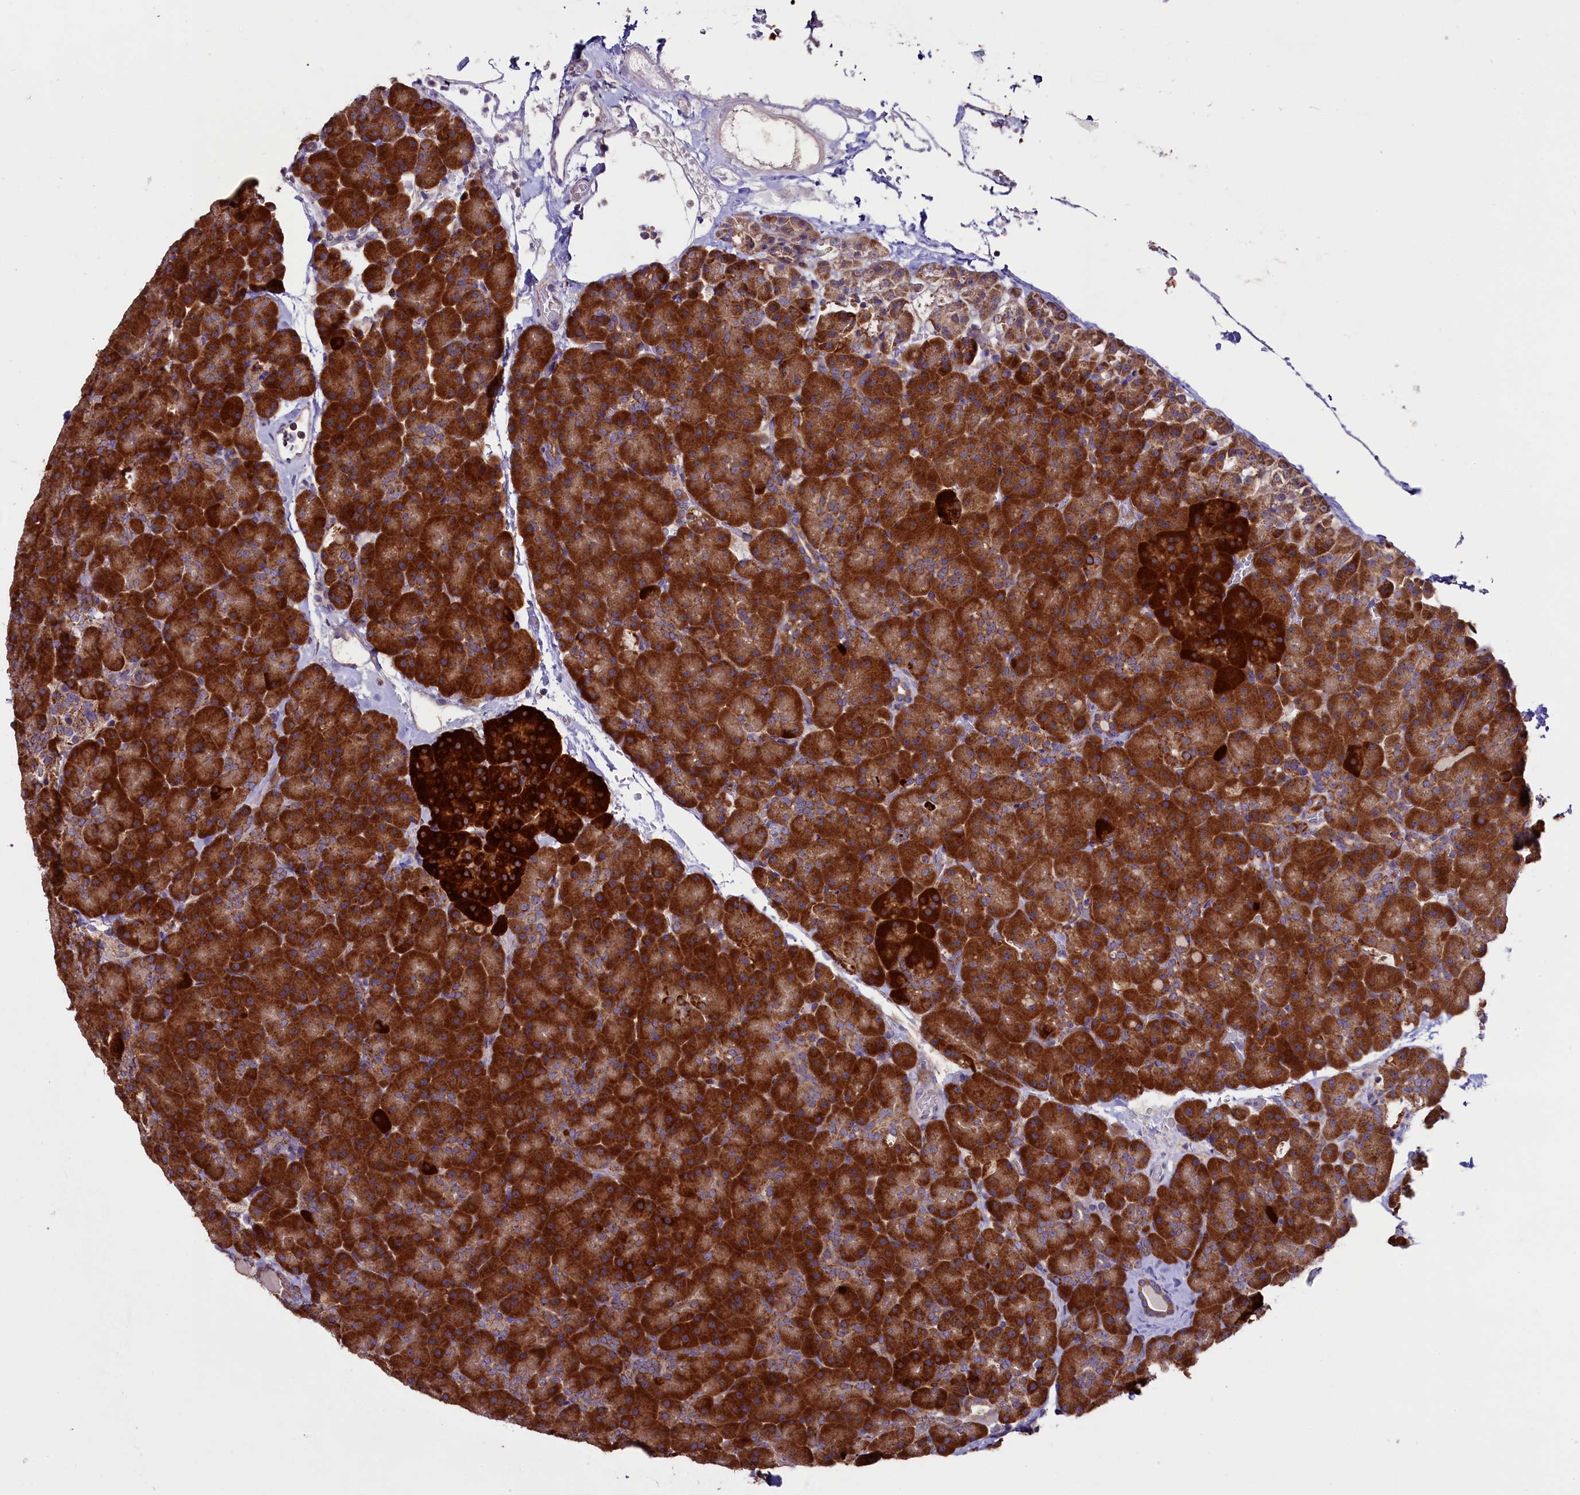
{"staining": {"intensity": "strong", "quantity": ">75%", "location": "cytoplasmic/membranous"}, "tissue": "pancreas", "cell_type": "Exocrine glandular cells", "image_type": "normal", "snomed": [{"axis": "morphology", "description": "Normal tissue, NOS"}, {"axis": "topography", "description": "Pancreas"}], "caption": "Pancreas stained for a protein (brown) demonstrates strong cytoplasmic/membranous positive expression in approximately >75% of exocrine glandular cells.", "gene": "ZSWIM1", "patient": {"sex": "male", "age": 36}}